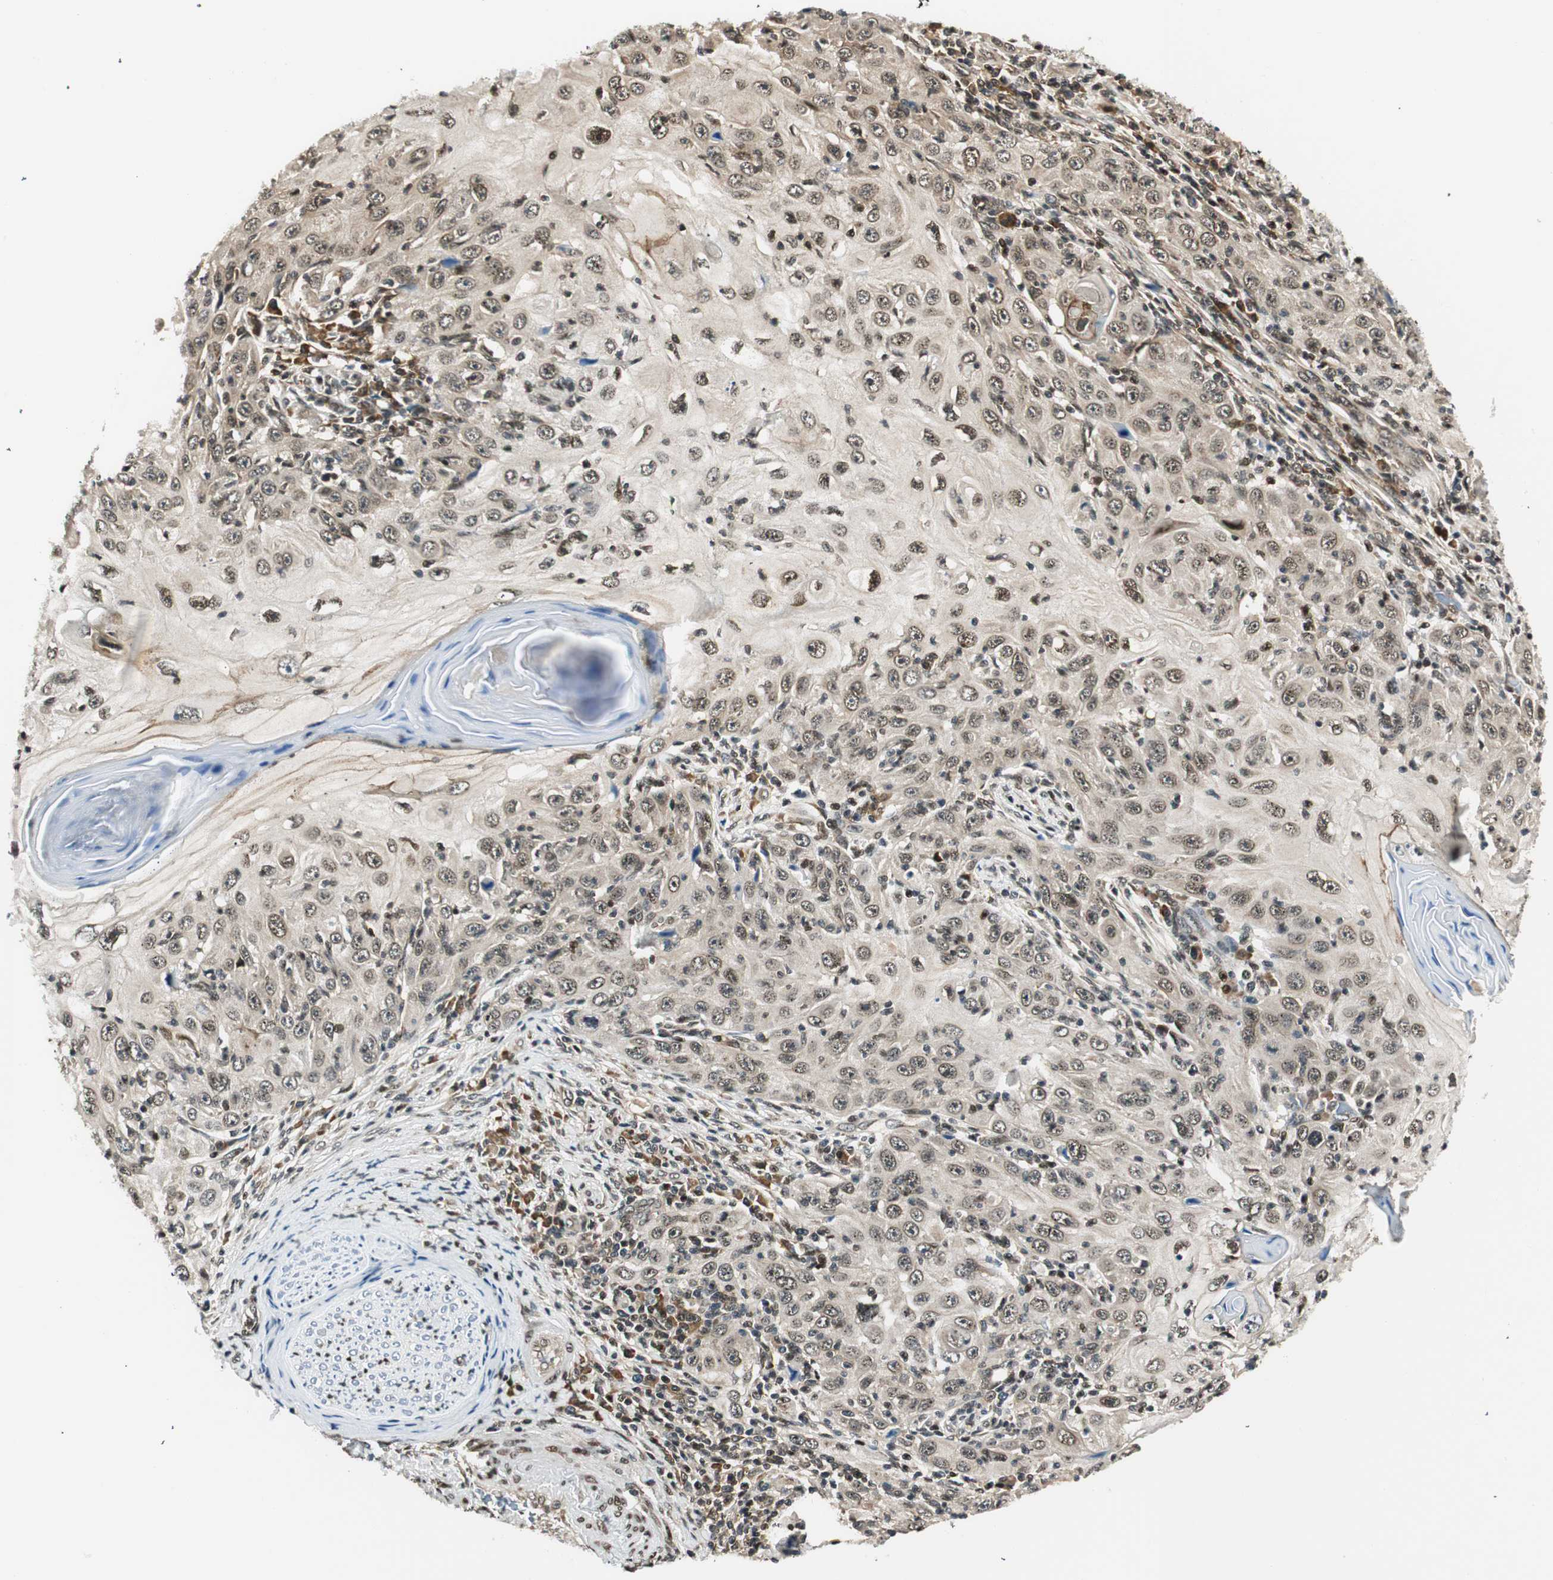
{"staining": {"intensity": "weak", "quantity": ">75%", "location": "cytoplasmic/membranous,nuclear"}, "tissue": "skin cancer", "cell_type": "Tumor cells", "image_type": "cancer", "snomed": [{"axis": "morphology", "description": "Squamous cell carcinoma, NOS"}, {"axis": "topography", "description": "Skin"}], "caption": "This is a histology image of immunohistochemistry staining of squamous cell carcinoma (skin), which shows weak positivity in the cytoplasmic/membranous and nuclear of tumor cells.", "gene": "RING1", "patient": {"sex": "female", "age": 88}}